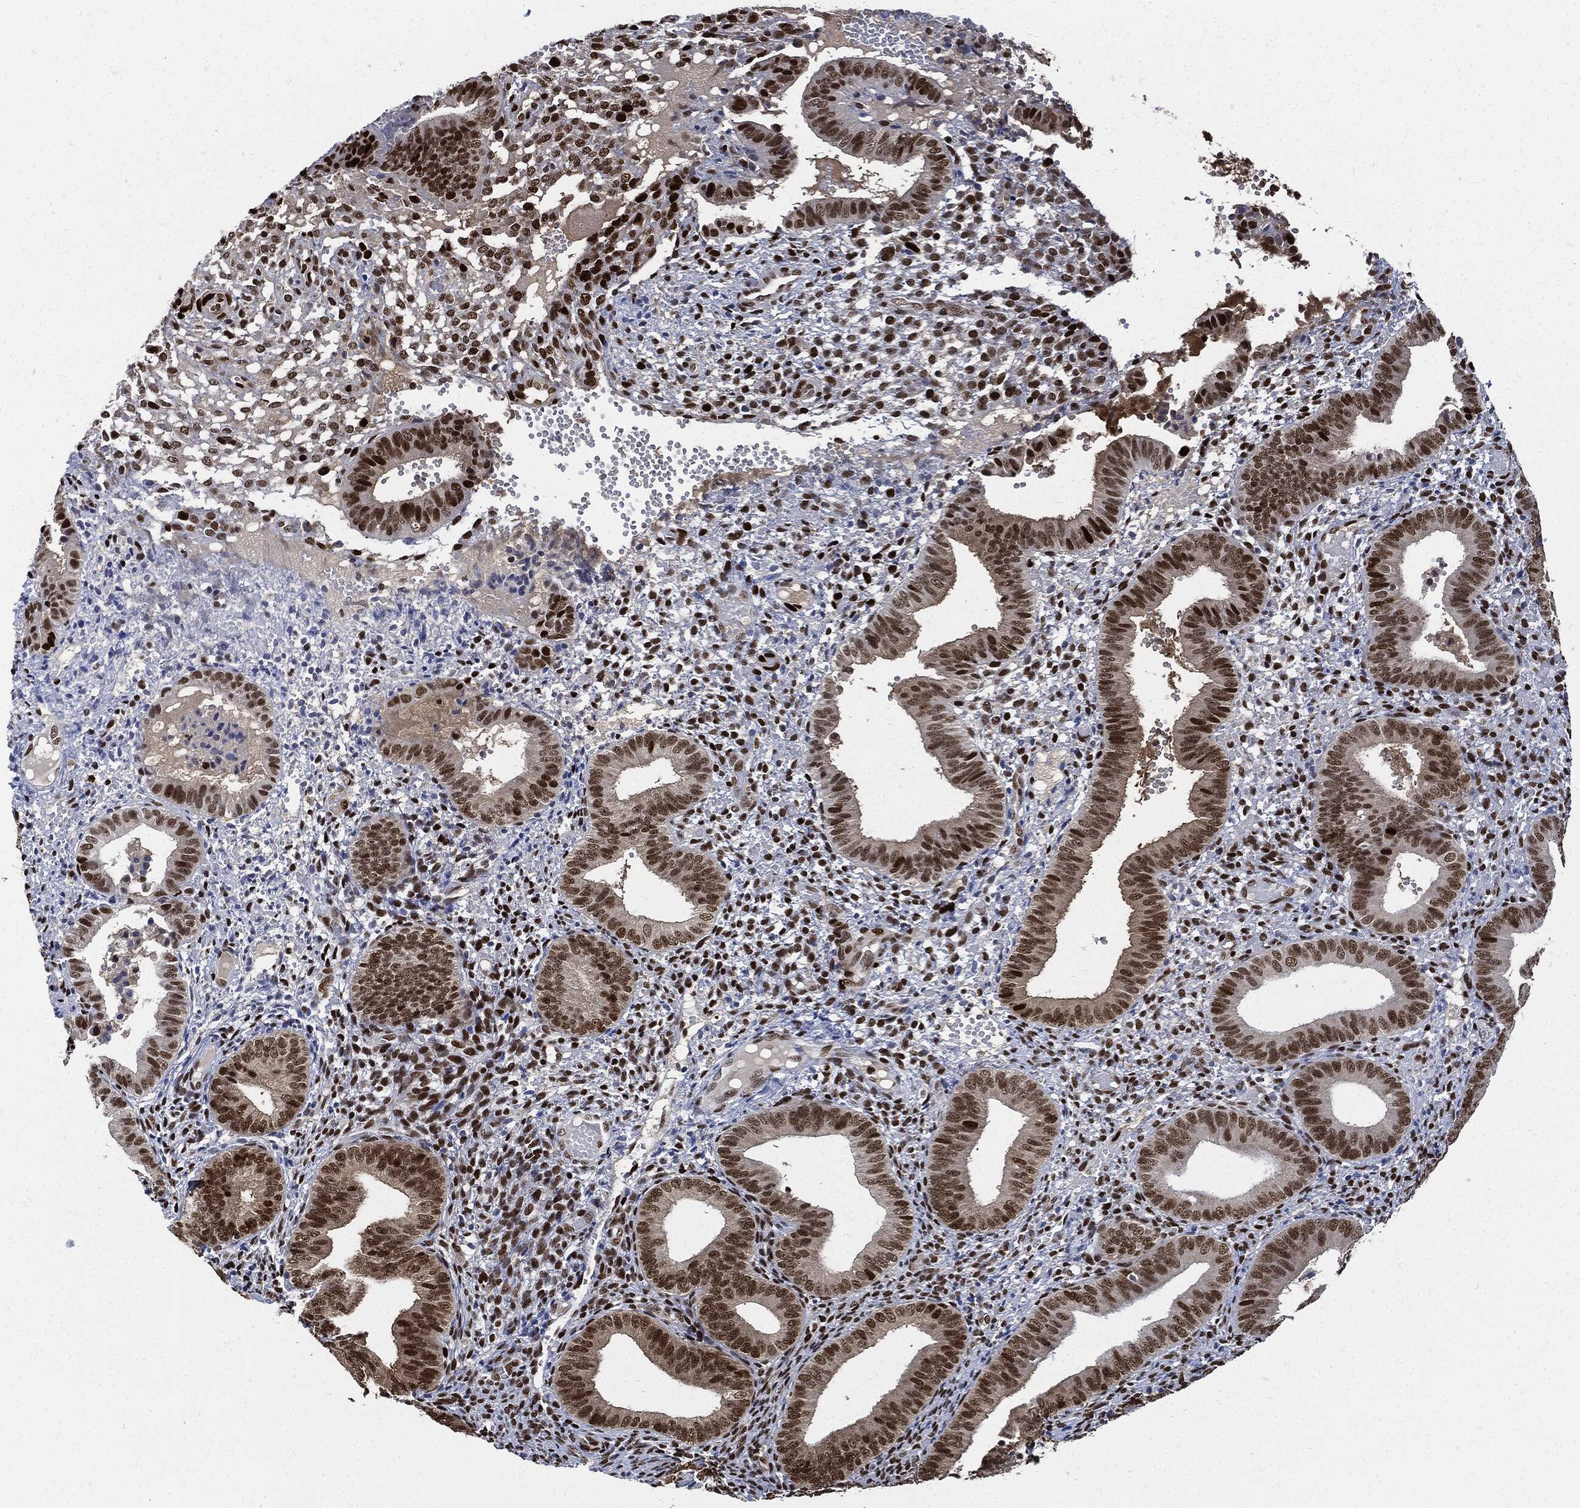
{"staining": {"intensity": "strong", "quantity": ">75%", "location": "nuclear"}, "tissue": "endometrium", "cell_type": "Cells in endometrial stroma", "image_type": "normal", "snomed": [{"axis": "morphology", "description": "Normal tissue, NOS"}, {"axis": "topography", "description": "Endometrium"}], "caption": "Immunohistochemistry (IHC) micrograph of benign endometrium: human endometrium stained using immunohistochemistry displays high levels of strong protein expression localized specifically in the nuclear of cells in endometrial stroma, appearing as a nuclear brown color.", "gene": "PCNA", "patient": {"sex": "female", "age": 42}}